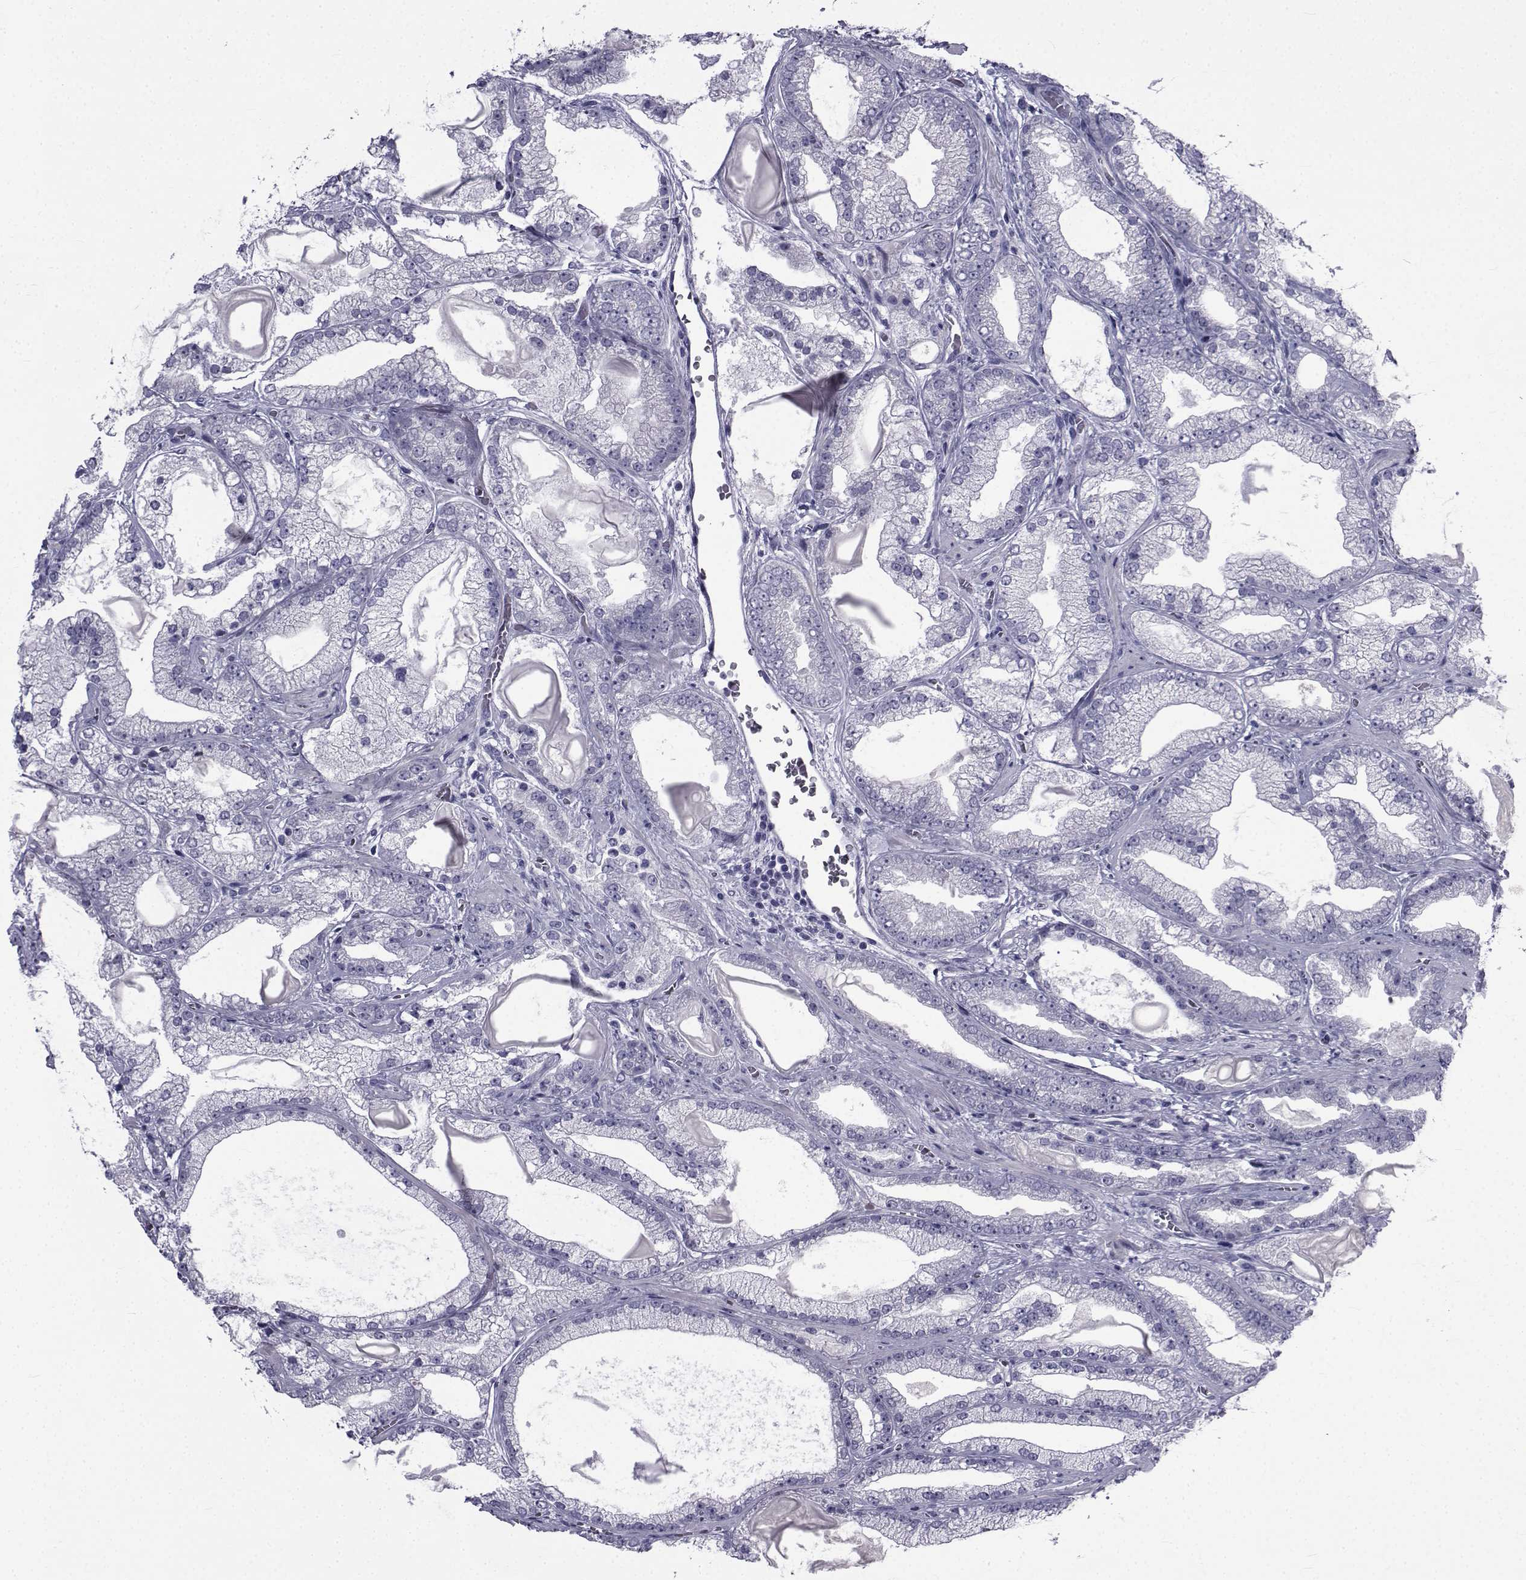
{"staining": {"intensity": "negative", "quantity": "none", "location": "none"}, "tissue": "prostate cancer", "cell_type": "Tumor cells", "image_type": "cancer", "snomed": [{"axis": "morphology", "description": "Adenocarcinoma, Low grade"}, {"axis": "topography", "description": "Prostate"}], "caption": "DAB immunohistochemical staining of human prostate adenocarcinoma (low-grade) exhibits no significant positivity in tumor cells.", "gene": "PDE6H", "patient": {"sex": "male", "age": 57}}